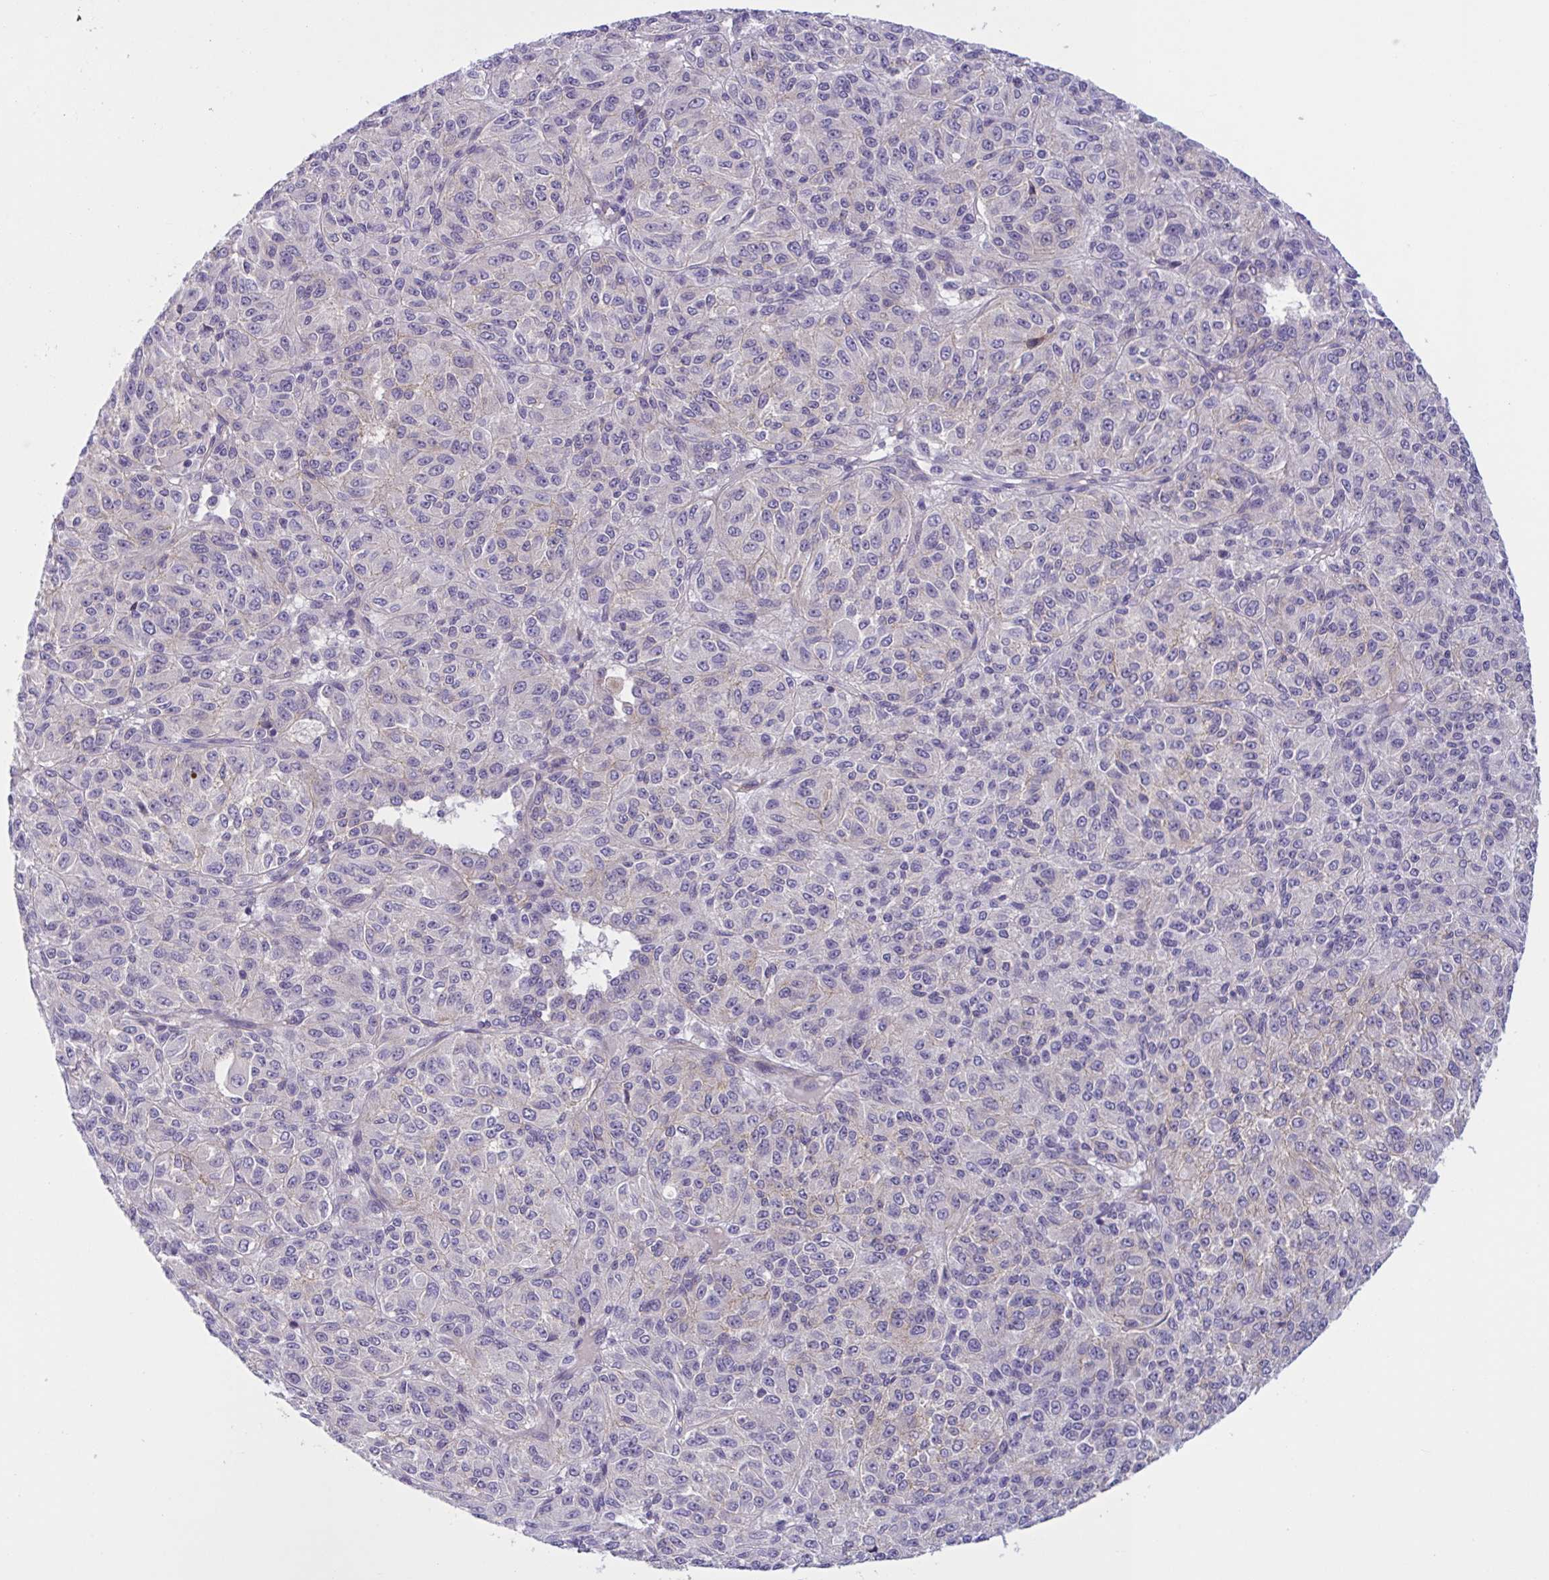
{"staining": {"intensity": "negative", "quantity": "none", "location": "none"}, "tissue": "melanoma", "cell_type": "Tumor cells", "image_type": "cancer", "snomed": [{"axis": "morphology", "description": "Malignant melanoma, Metastatic site"}, {"axis": "topography", "description": "Brain"}], "caption": "An IHC photomicrograph of melanoma is shown. There is no staining in tumor cells of melanoma. The staining was performed using DAB to visualize the protein expression in brown, while the nuclei were stained in blue with hematoxylin (Magnification: 20x).", "gene": "TTC7B", "patient": {"sex": "female", "age": 56}}